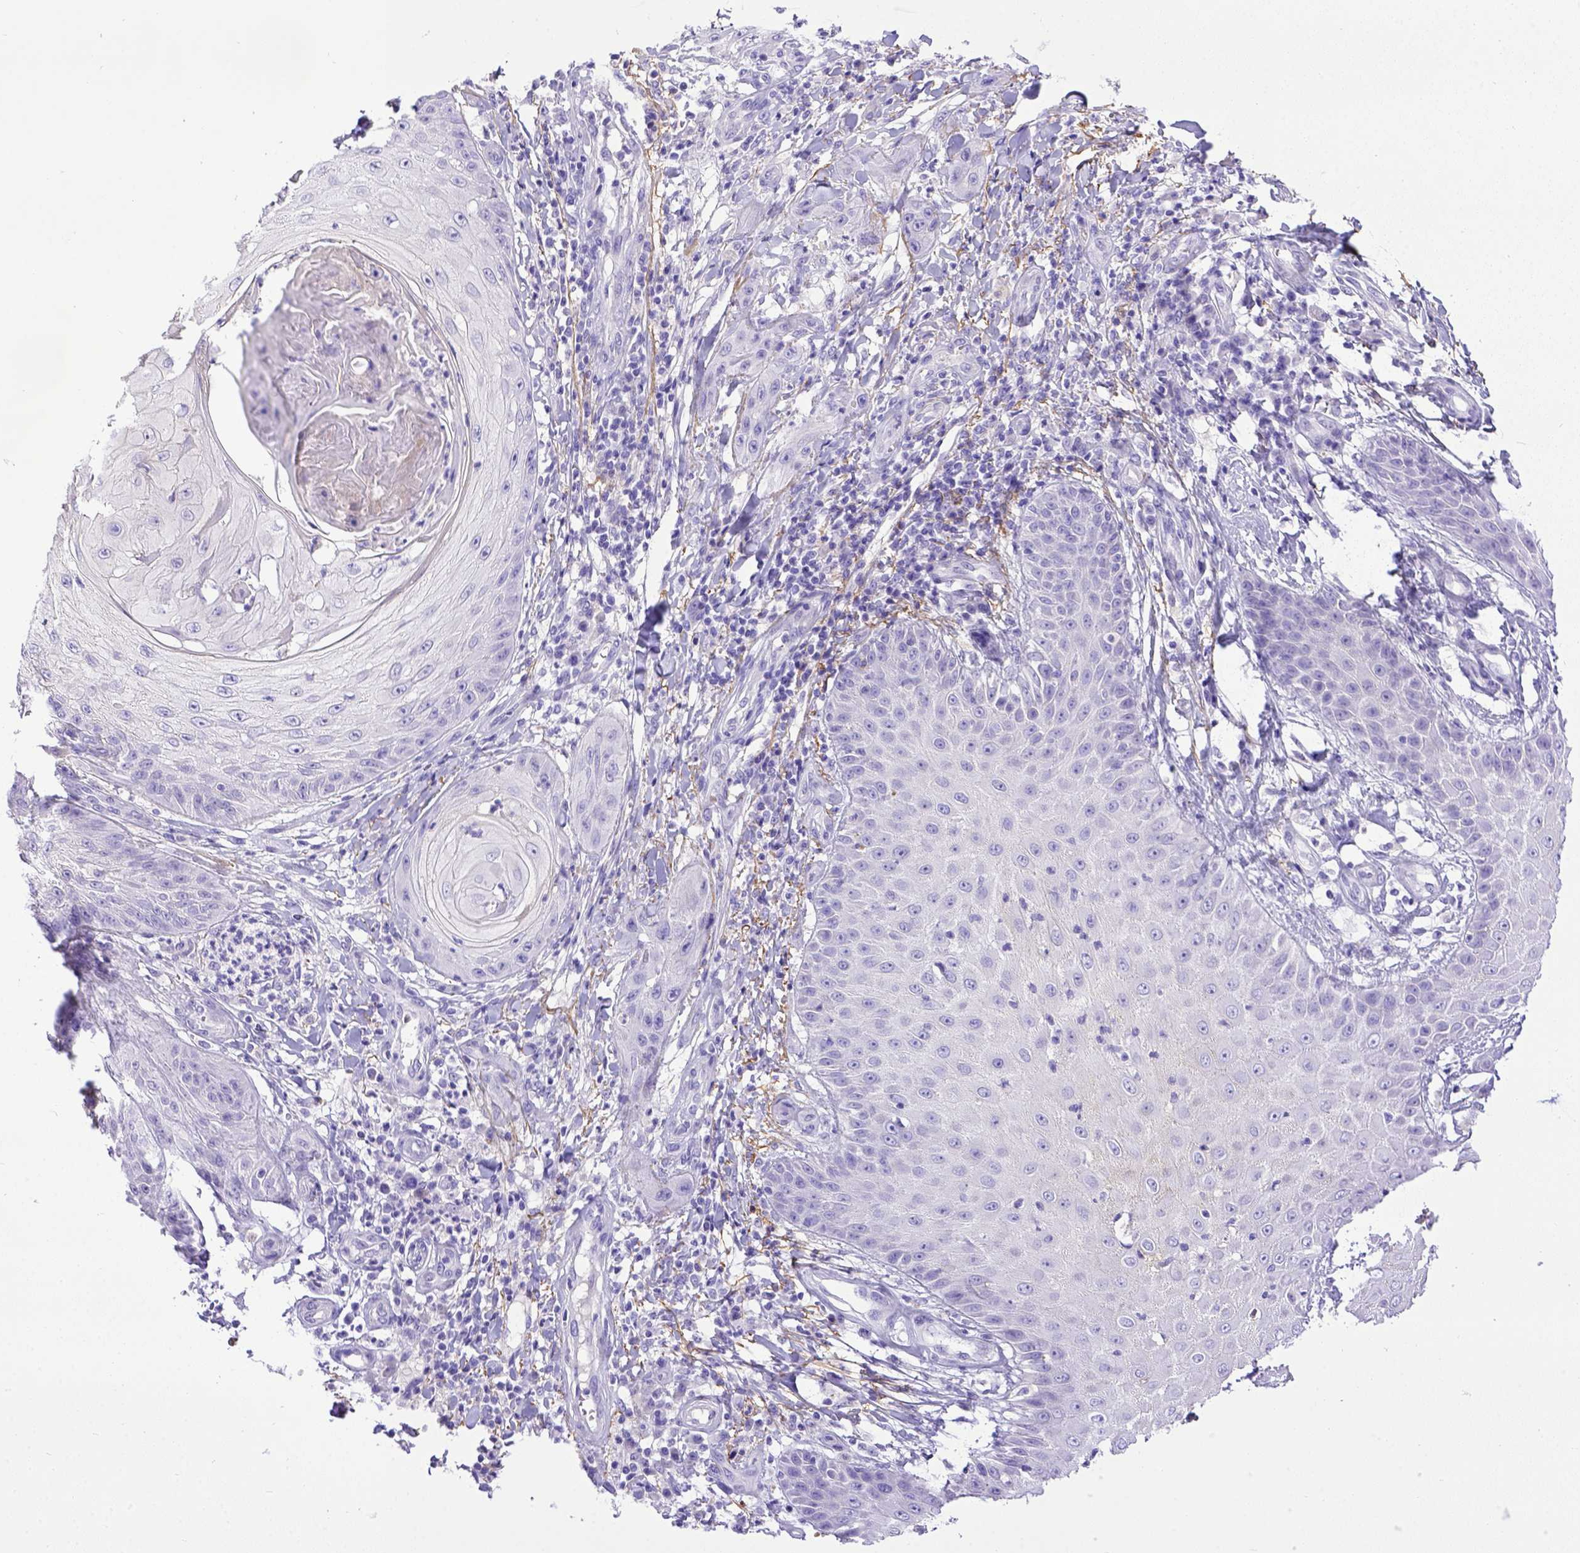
{"staining": {"intensity": "negative", "quantity": "none", "location": "none"}, "tissue": "skin cancer", "cell_type": "Tumor cells", "image_type": "cancer", "snomed": [{"axis": "morphology", "description": "Squamous cell carcinoma, NOS"}, {"axis": "topography", "description": "Skin"}], "caption": "A histopathology image of human skin squamous cell carcinoma is negative for staining in tumor cells.", "gene": "BTN1A1", "patient": {"sex": "male", "age": 70}}